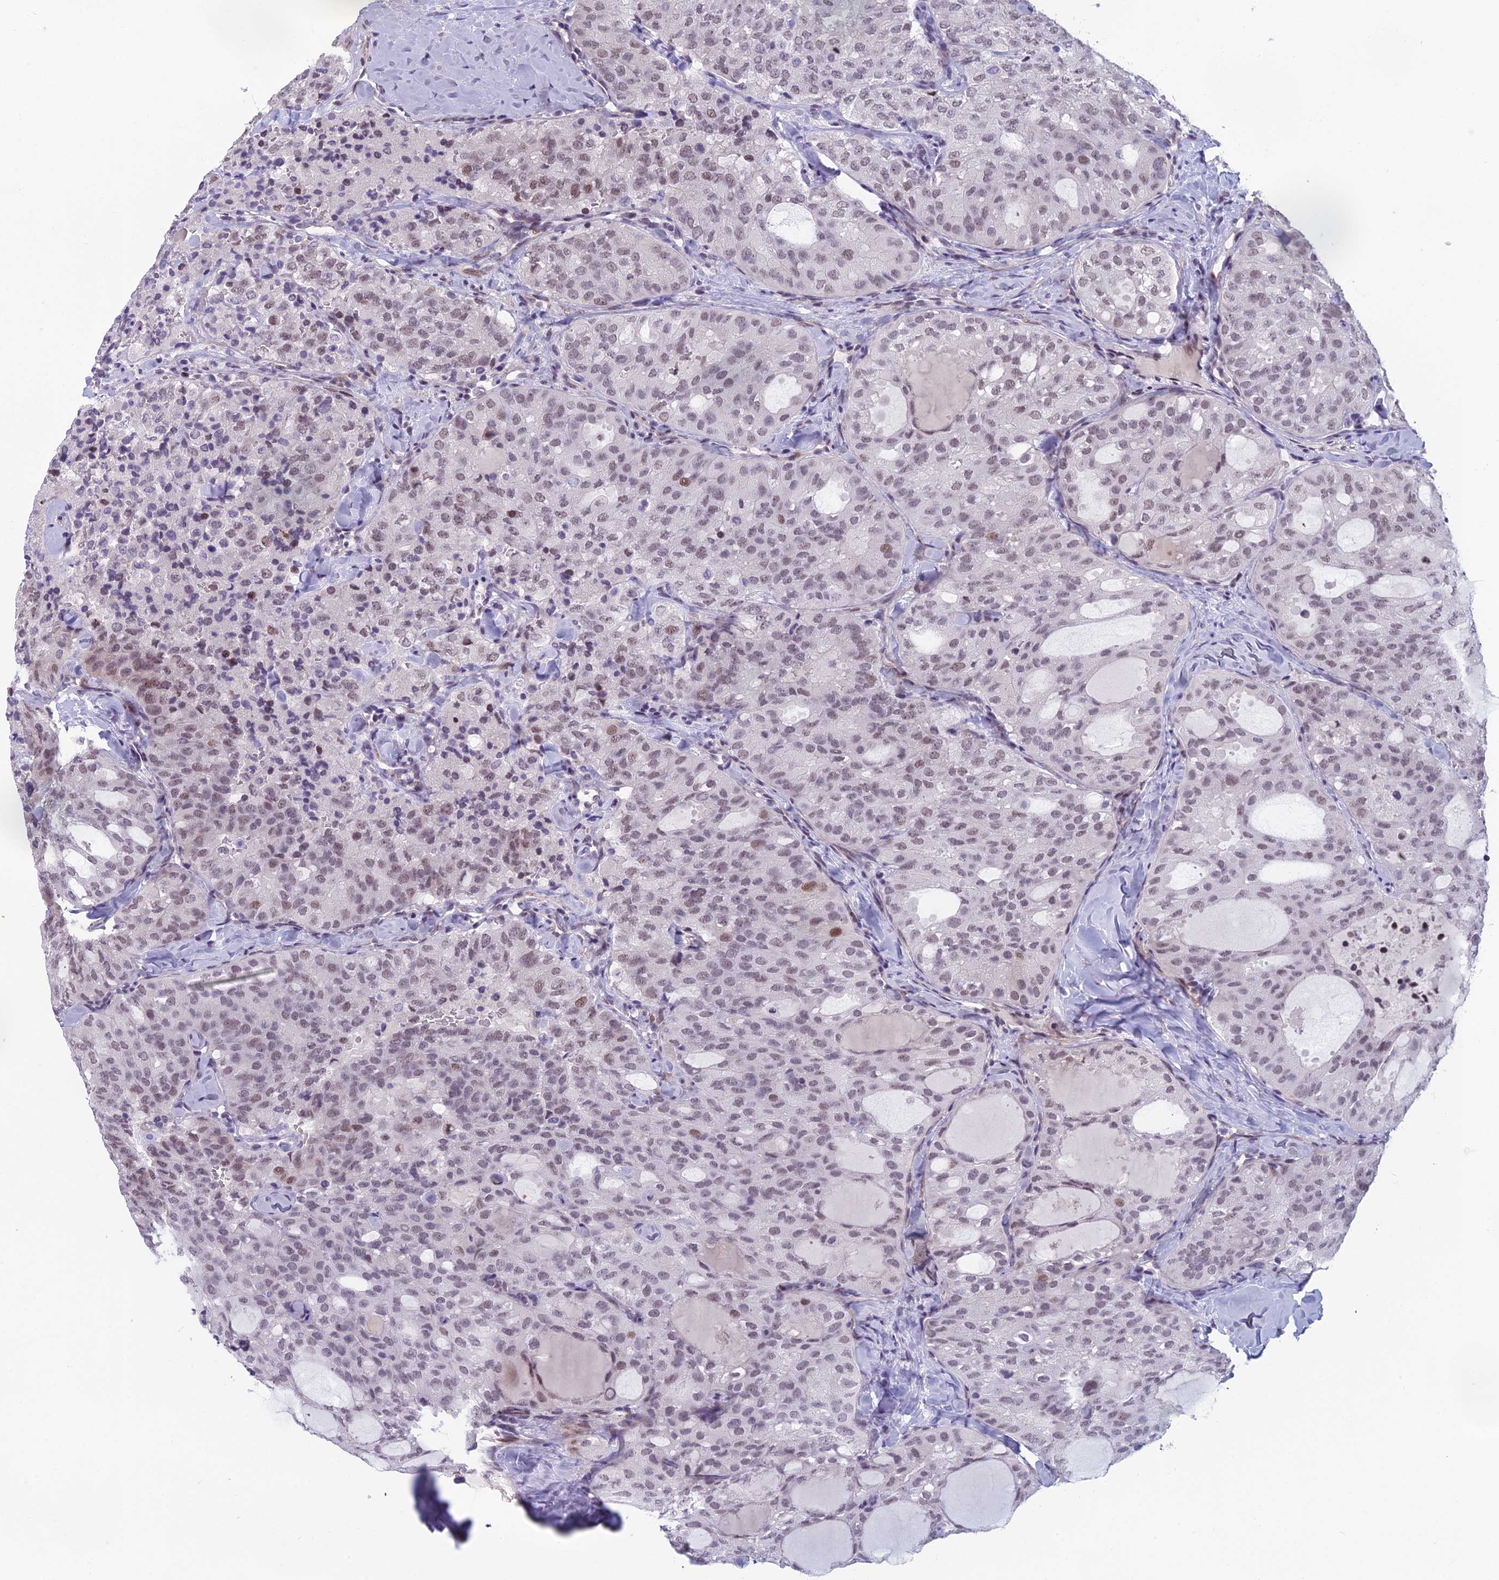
{"staining": {"intensity": "moderate", "quantity": "<25%", "location": "nuclear"}, "tissue": "thyroid cancer", "cell_type": "Tumor cells", "image_type": "cancer", "snomed": [{"axis": "morphology", "description": "Follicular adenoma carcinoma, NOS"}, {"axis": "topography", "description": "Thyroid gland"}], "caption": "This photomicrograph reveals IHC staining of thyroid cancer (follicular adenoma carcinoma), with low moderate nuclear positivity in approximately <25% of tumor cells.", "gene": "RGS17", "patient": {"sex": "male", "age": 75}}